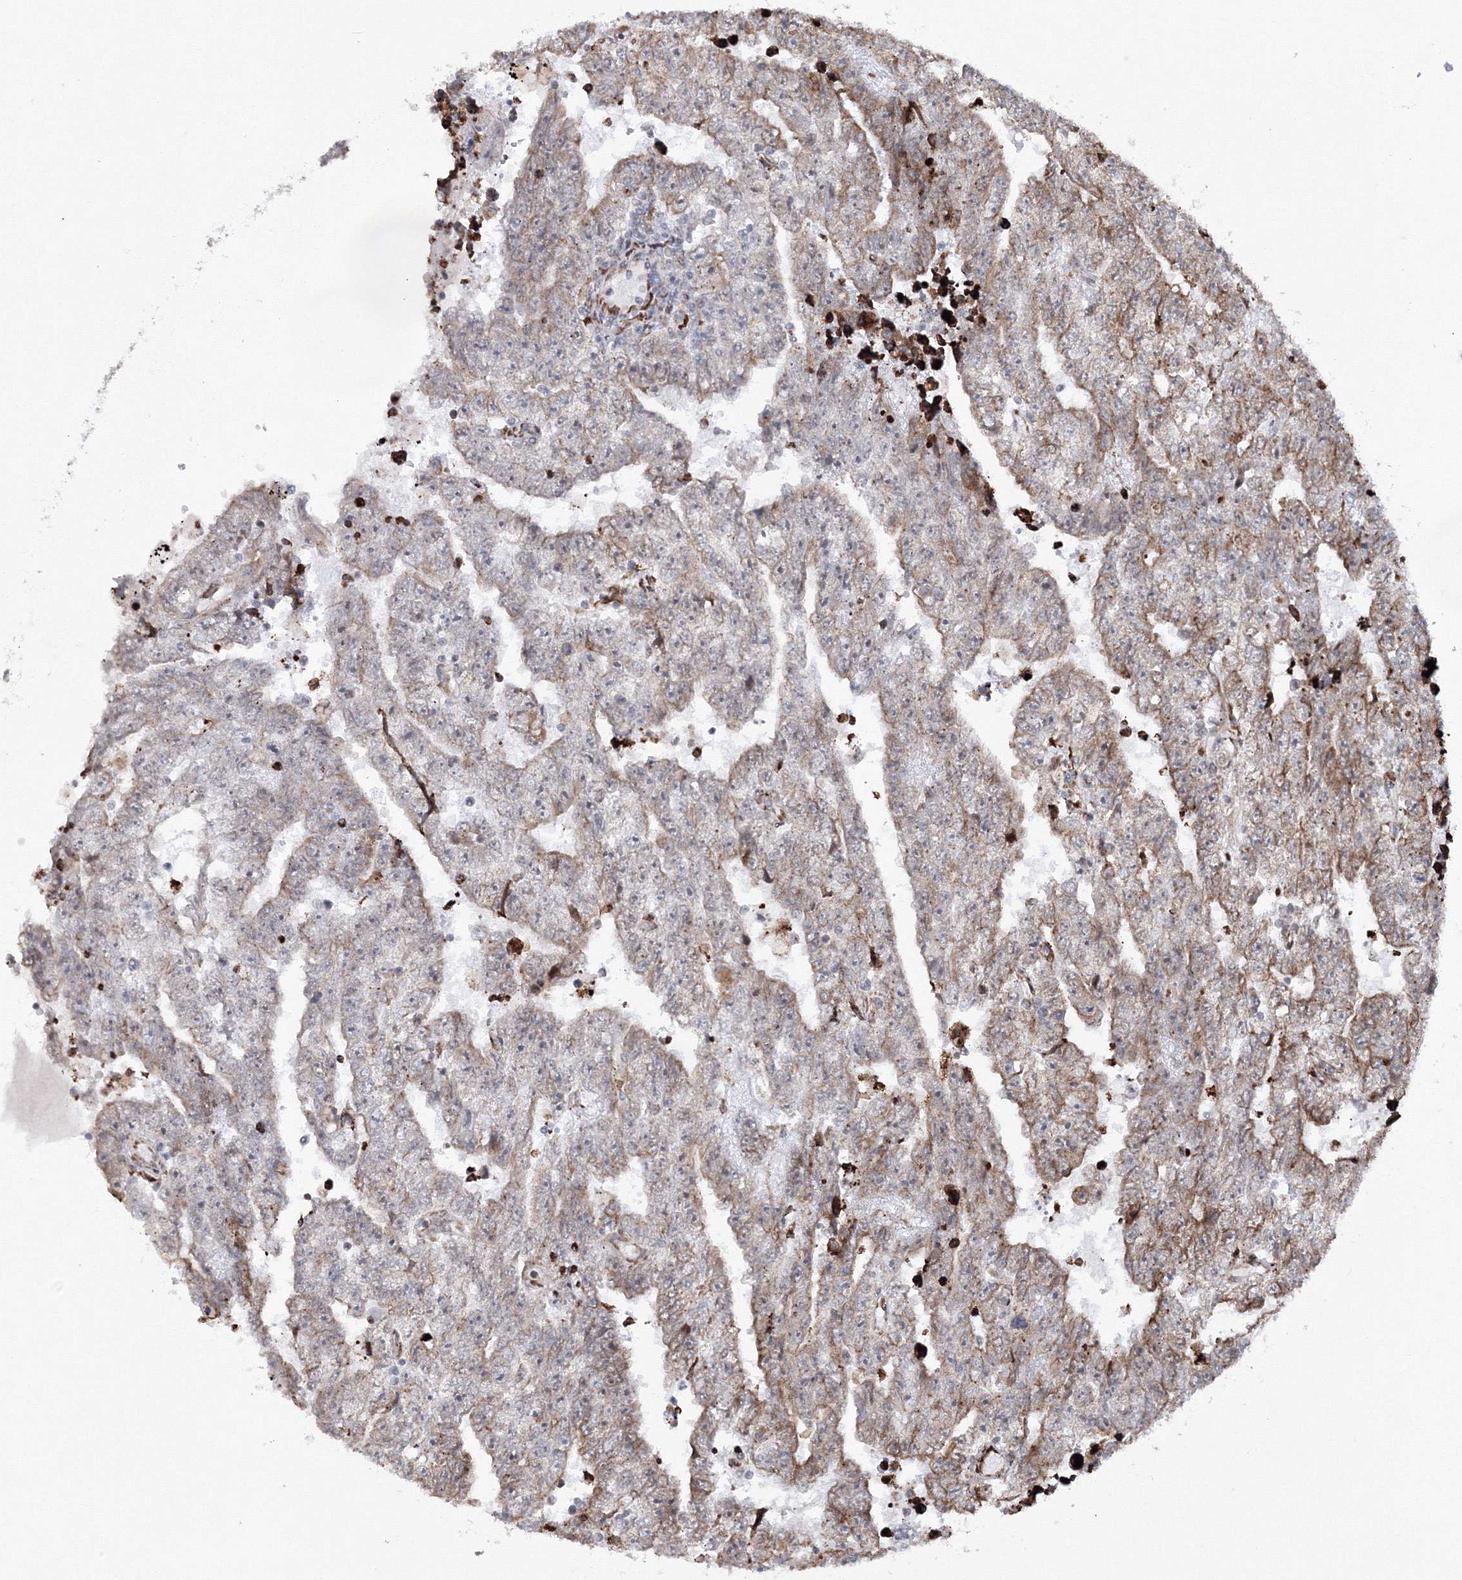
{"staining": {"intensity": "moderate", "quantity": "25%-75%", "location": "cytoplasmic/membranous"}, "tissue": "testis cancer", "cell_type": "Tumor cells", "image_type": "cancer", "snomed": [{"axis": "morphology", "description": "Carcinoma, Embryonal, NOS"}, {"axis": "topography", "description": "Testis"}], "caption": "Protein analysis of testis cancer (embryonal carcinoma) tissue reveals moderate cytoplasmic/membranous staining in about 25%-75% of tumor cells.", "gene": "EFCAB12", "patient": {"sex": "male", "age": 25}}